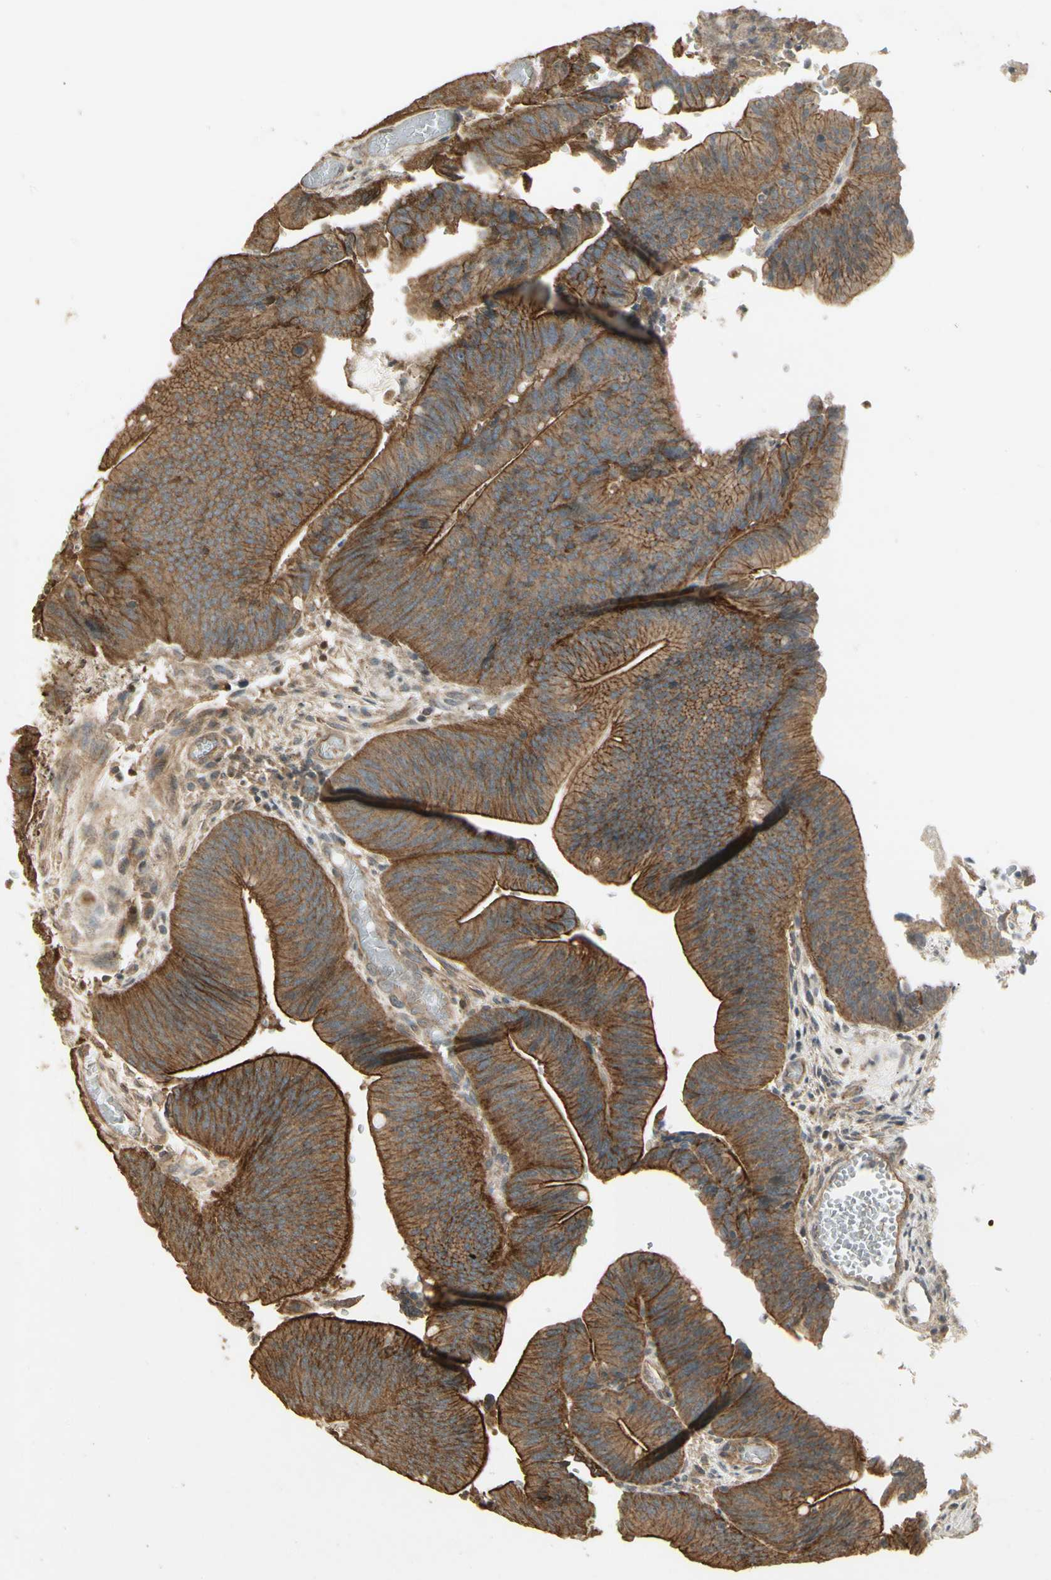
{"staining": {"intensity": "strong", "quantity": ">75%", "location": "cytoplasmic/membranous"}, "tissue": "colorectal cancer", "cell_type": "Tumor cells", "image_type": "cancer", "snomed": [{"axis": "morphology", "description": "Adenocarcinoma, NOS"}, {"axis": "topography", "description": "Rectum"}], "caption": "This is a histology image of immunohistochemistry staining of colorectal adenocarcinoma, which shows strong positivity in the cytoplasmic/membranous of tumor cells.", "gene": "RNF180", "patient": {"sex": "female", "age": 66}}